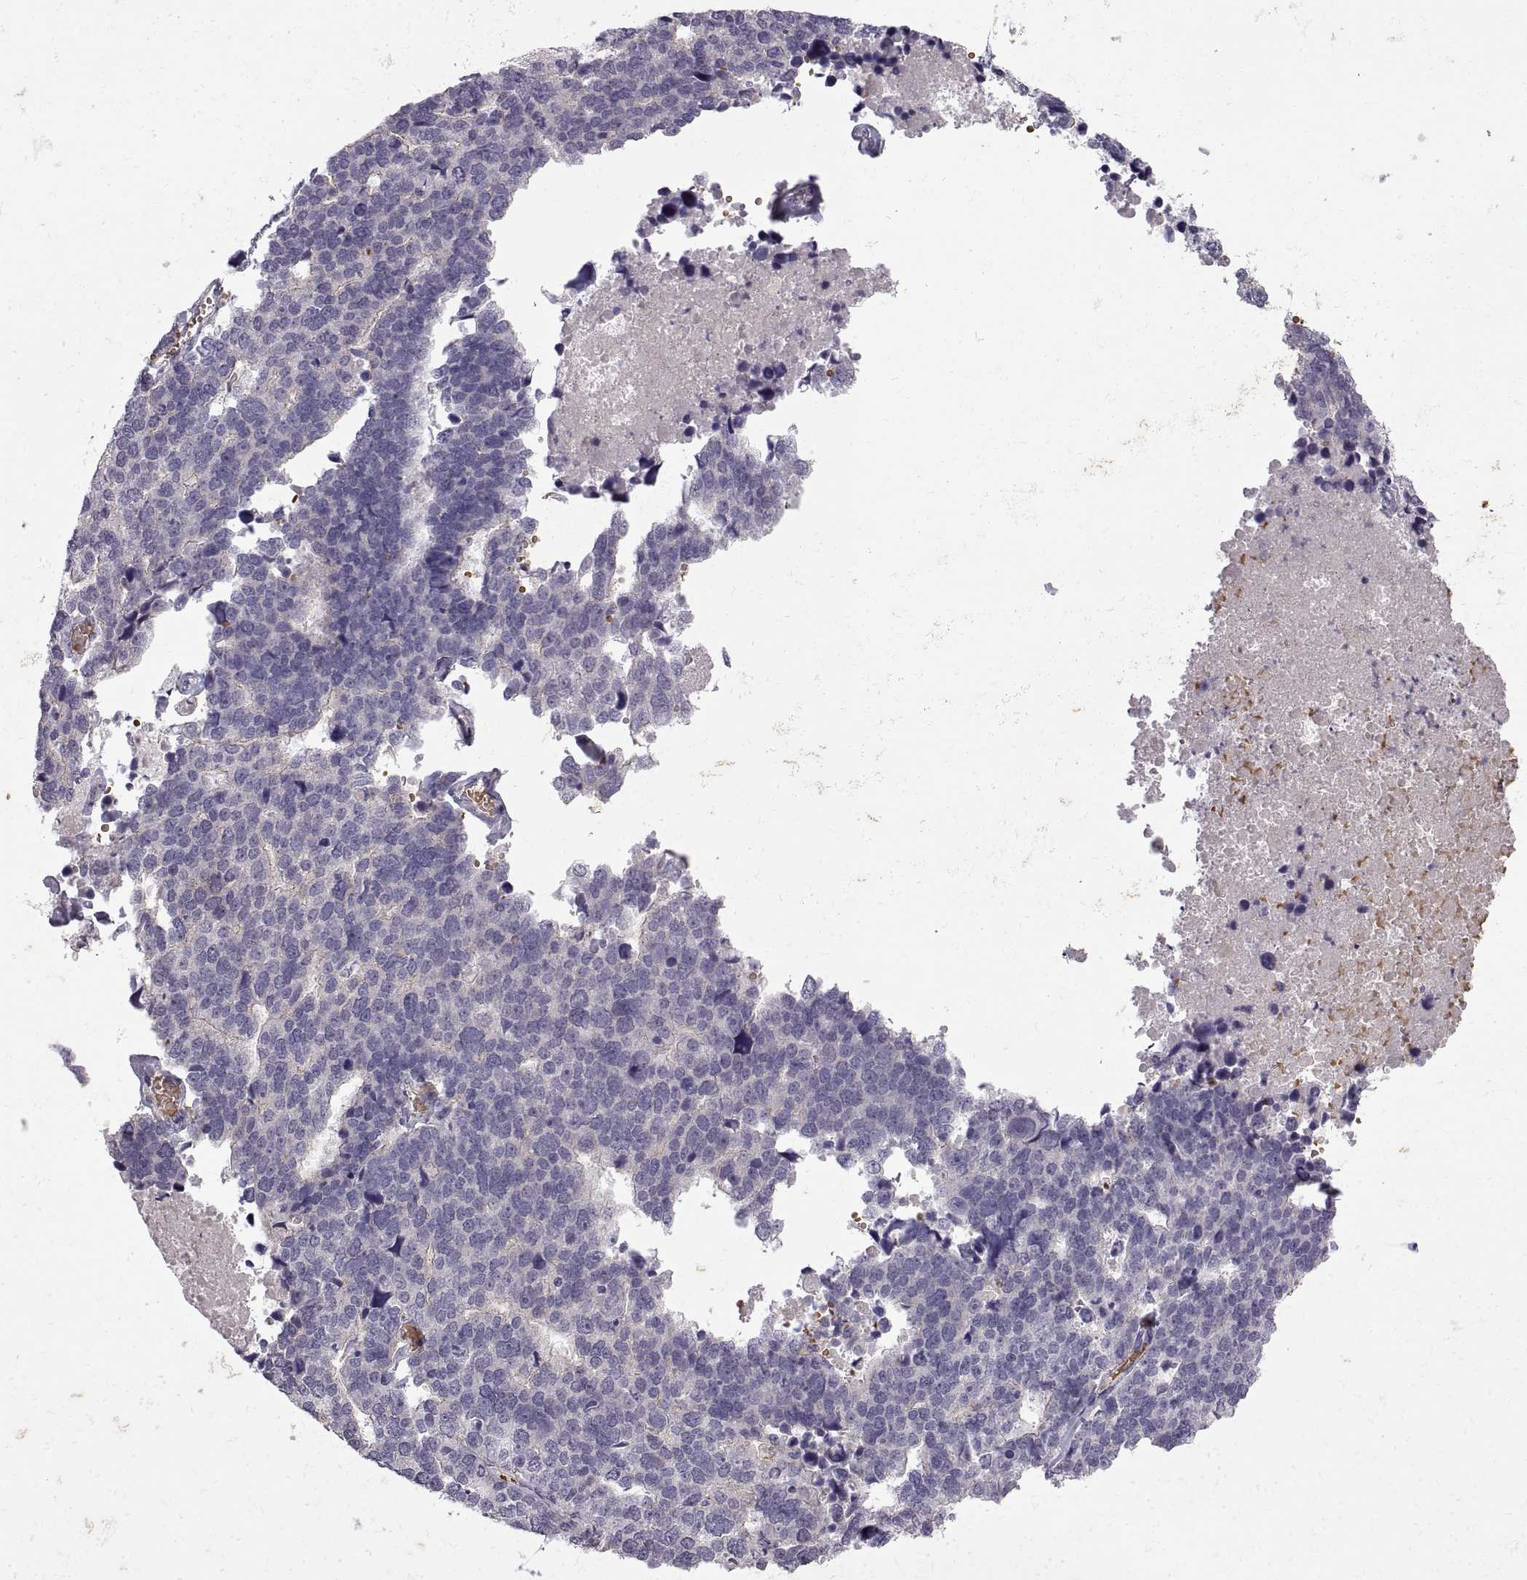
{"staining": {"intensity": "negative", "quantity": "none", "location": "none"}, "tissue": "stomach cancer", "cell_type": "Tumor cells", "image_type": "cancer", "snomed": [{"axis": "morphology", "description": "Adenocarcinoma, NOS"}, {"axis": "topography", "description": "Stomach"}], "caption": "Immunohistochemical staining of human stomach adenocarcinoma reveals no significant staining in tumor cells.", "gene": "MEIOC", "patient": {"sex": "male", "age": 69}}